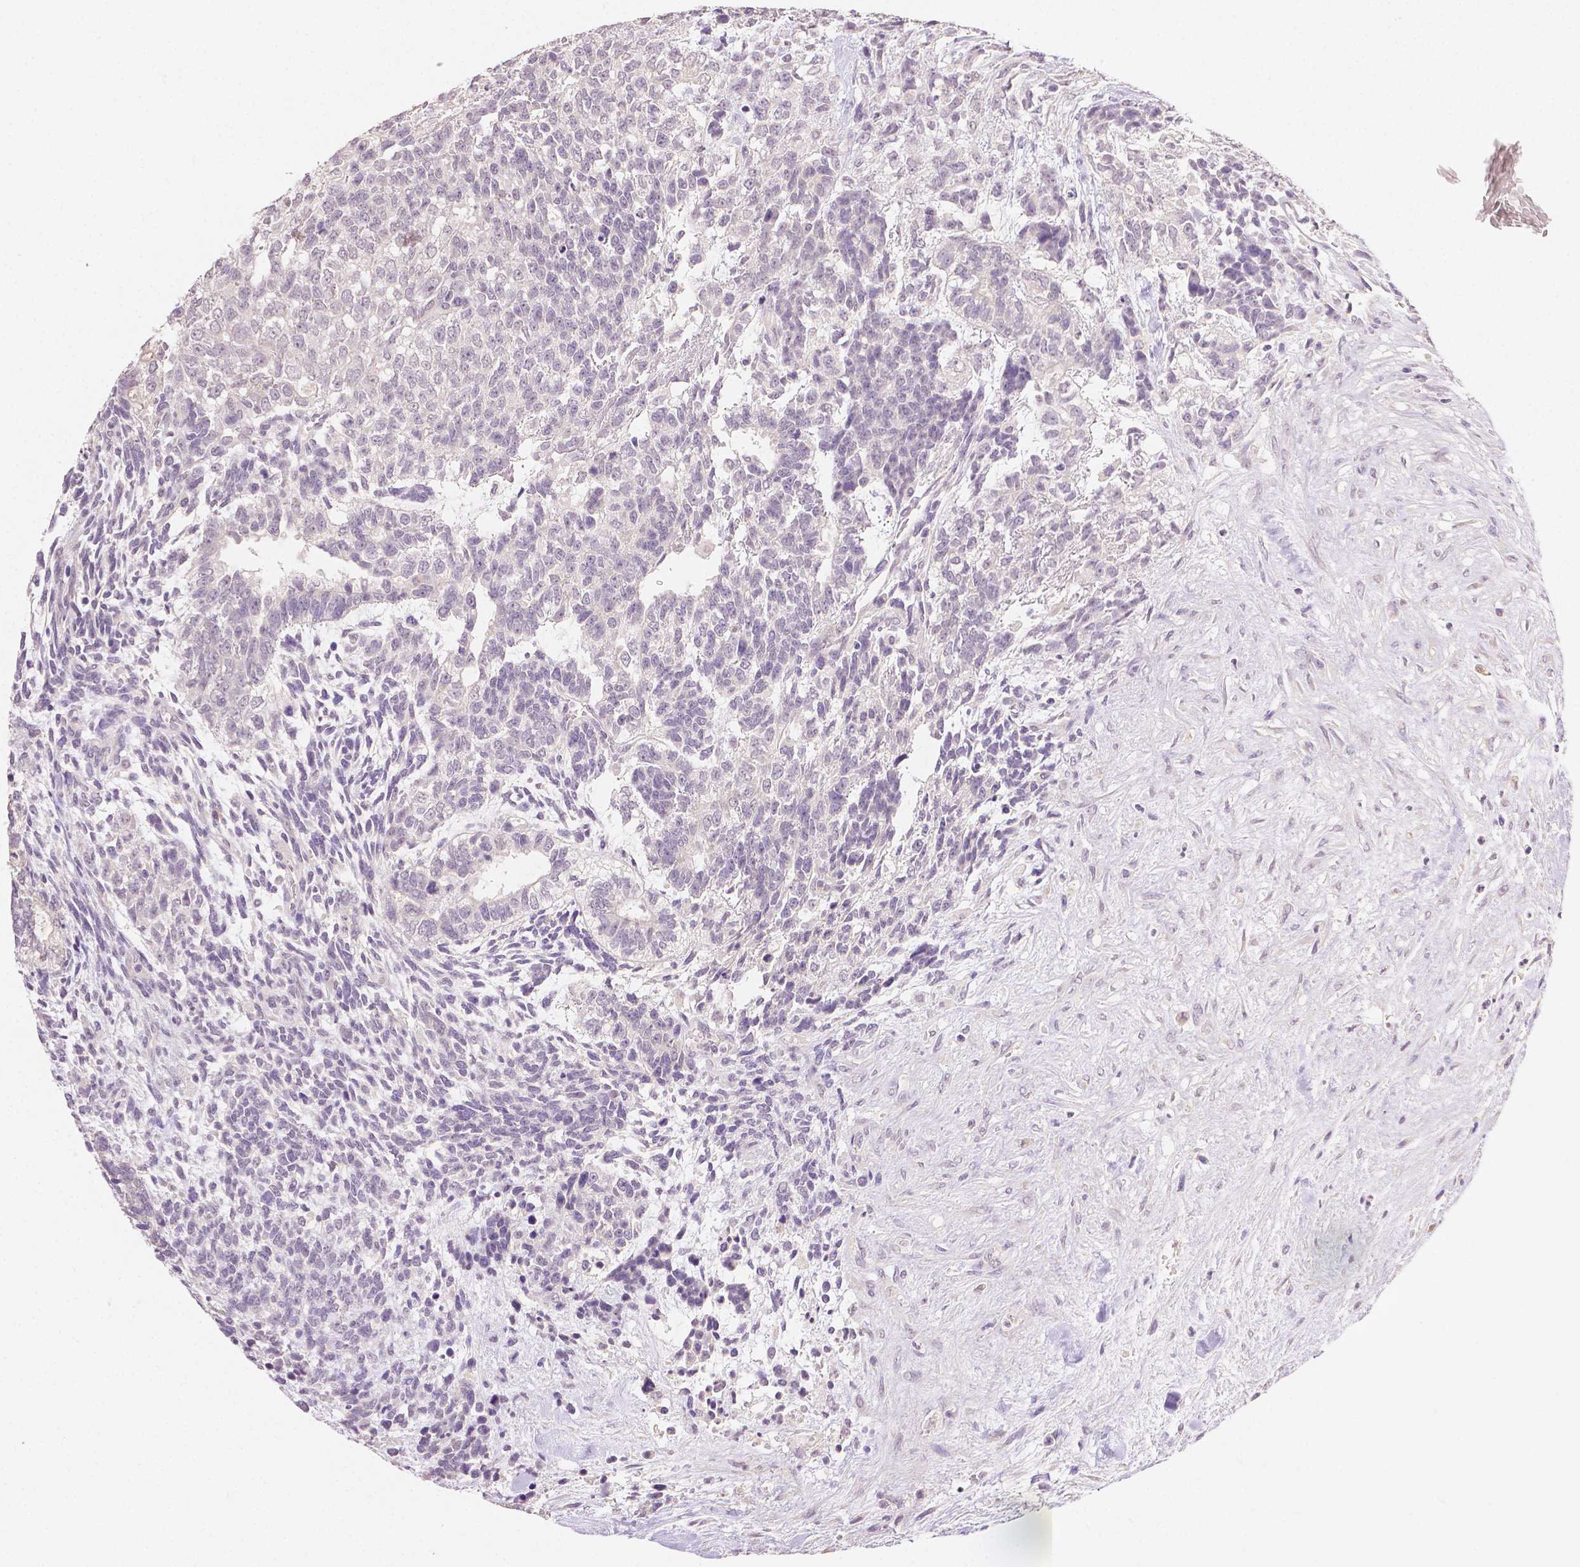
{"staining": {"intensity": "negative", "quantity": "none", "location": "none"}, "tissue": "testis cancer", "cell_type": "Tumor cells", "image_type": "cancer", "snomed": [{"axis": "morphology", "description": "Carcinoma, Embryonal, NOS"}, {"axis": "topography", "description": "Testis"}], "caption": "Testis cancer was stained to show a protein in brown. There is no significant positivity in tumor cells.", "gene": "TGM1", "patient": {"sex": "male", "age": 23}}